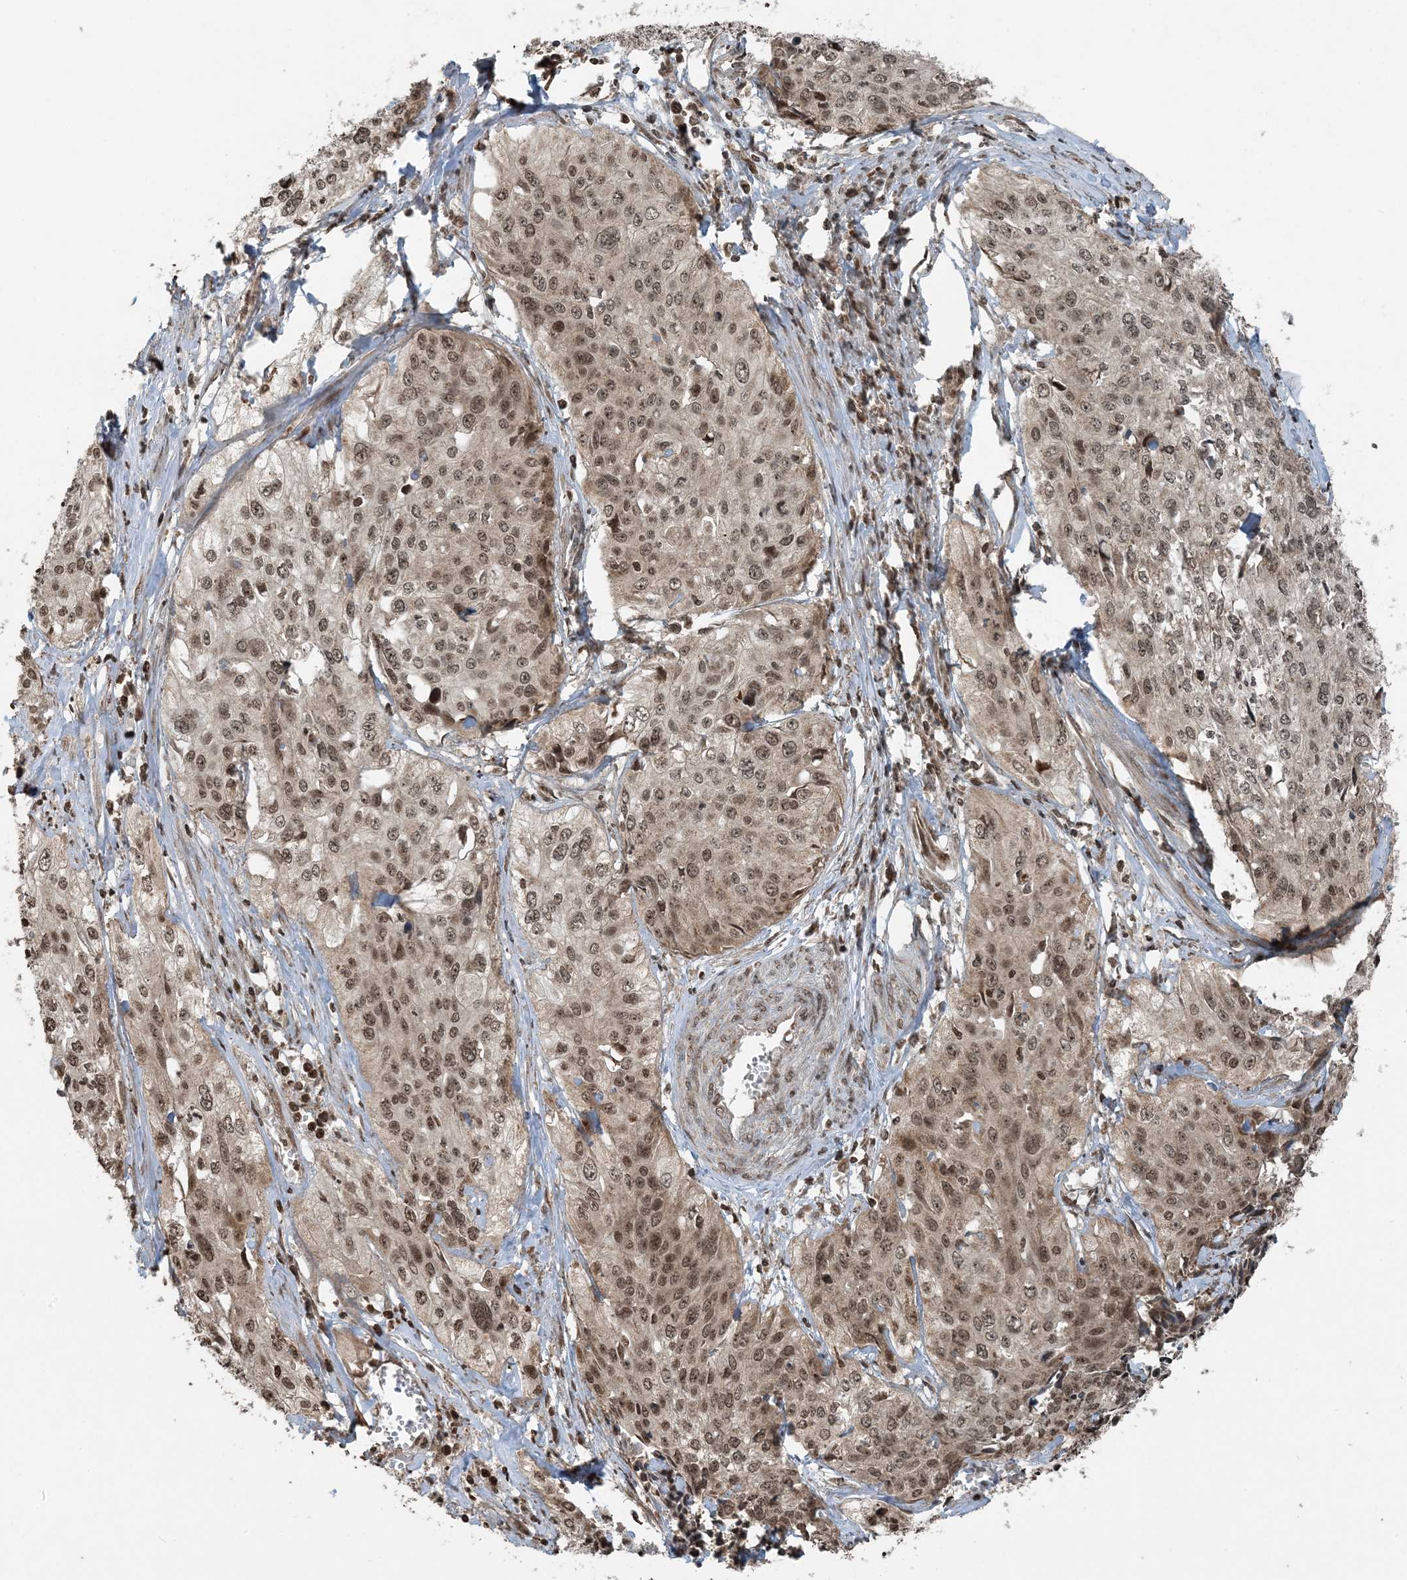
{"staining": {"intensity": "moderate", "quantity": ">75%", "location": "nuclear"}, "tissue": "cervical cancer", "cell_type": "Tumor cells", "image_type": "cancer", "snomed": [{"axis": "morphology", "description": "Squamous cell carcinoma, NOS"}, {"axis": "topography", "description": "Cervix"}], "caption": "Protein expression analysis of cervical cancer exhibits moderate nuclear positivity in approximately >75% of tumor cells.", "gene": "ZFAND2B", "patient": {"sex": "female", "age": 31}}